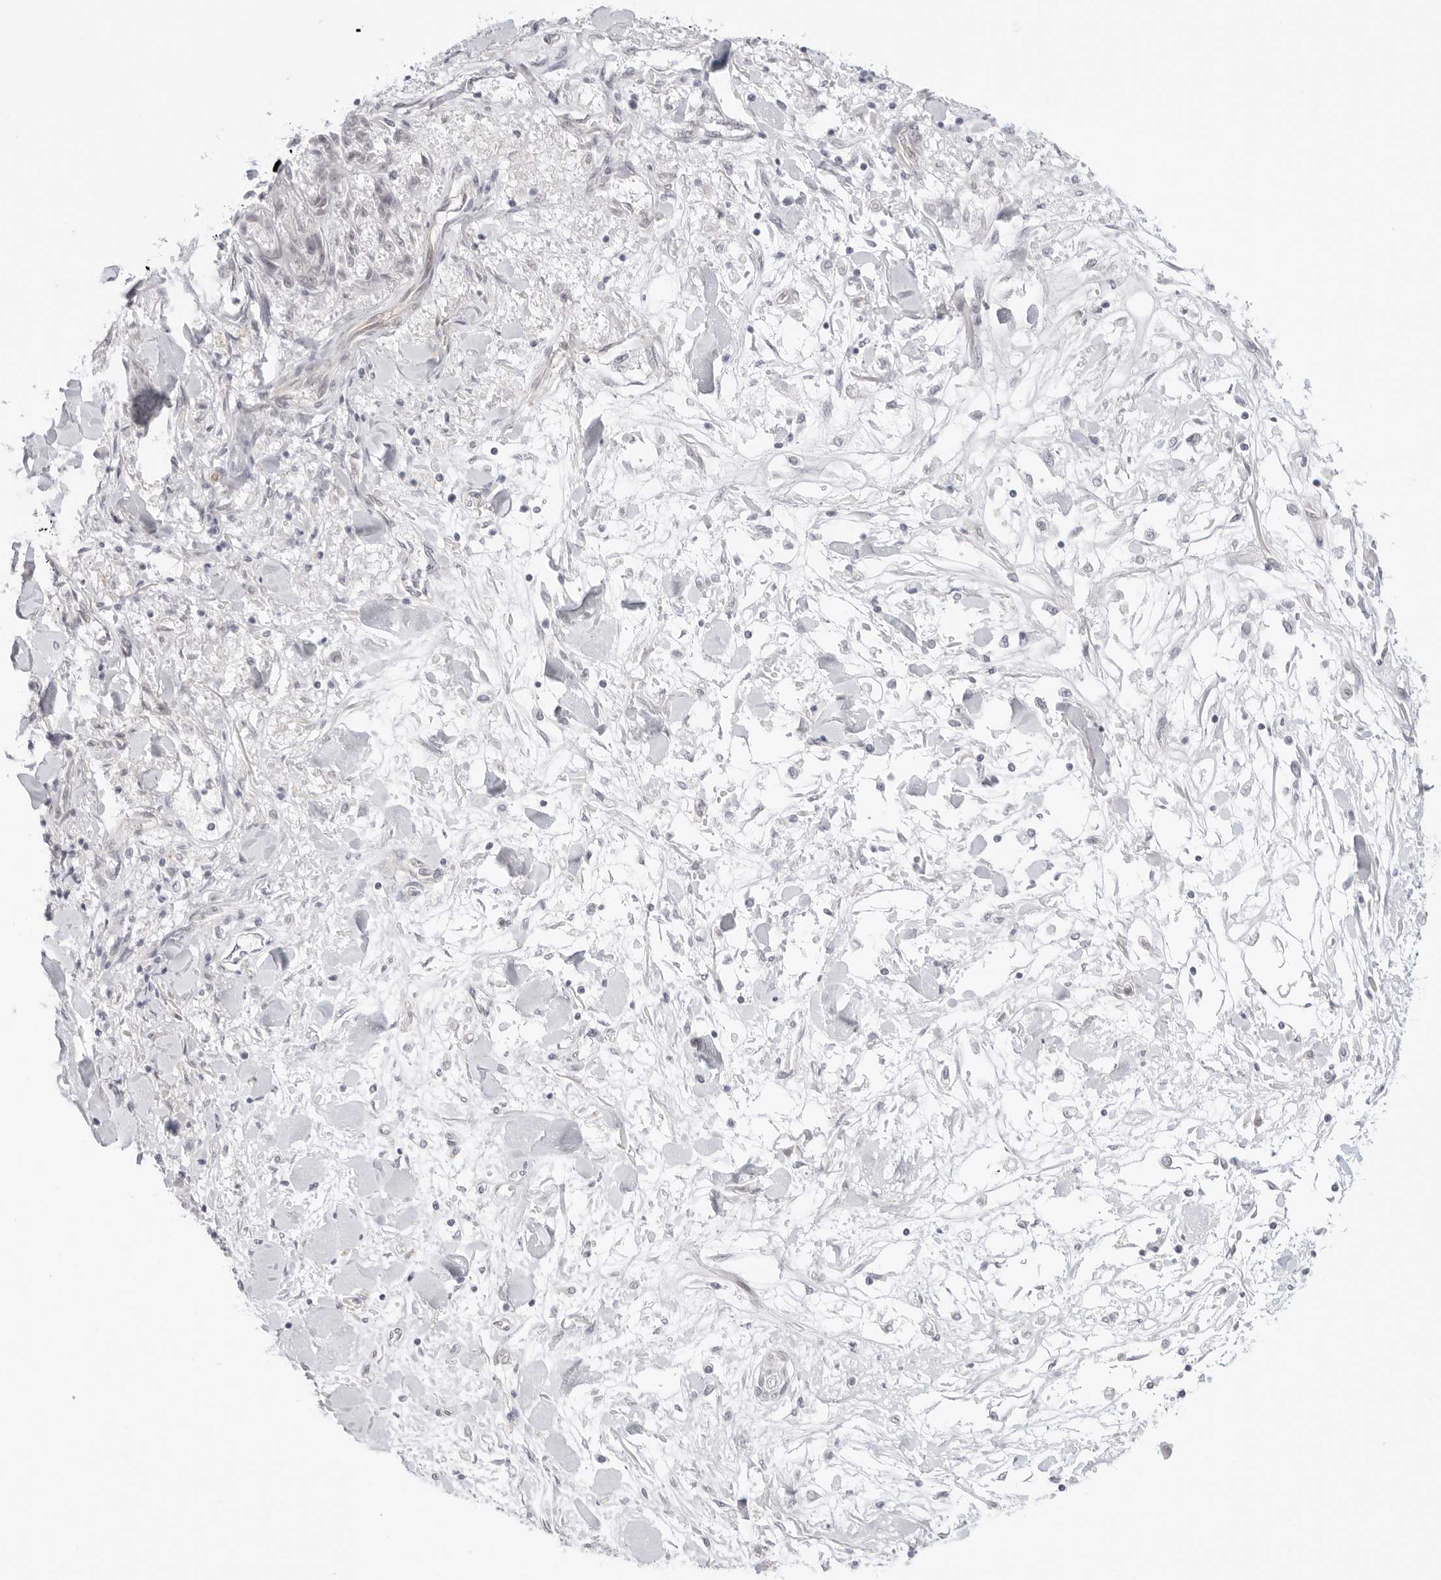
{"staining": {"intensity": "negative", "quantity": "none", "location": "none"}, "tissue": "melanoma", "cell_type": "Tumor cells", "image_type": "cancer", "snomed": [{"axis": "morphology", "description": "Malignant melanoma, NOS"}, {"axis": "topography", "description": "Skin"}], "caption": "Photomicrograph shows no protein staining in tumor cells of malignant melanoma tissue. (Immunohistochemistry (ihc), brightfield microscopy, high magnification).", "gene": "MED18", "patient": {"sex": "male", "age": 53}}